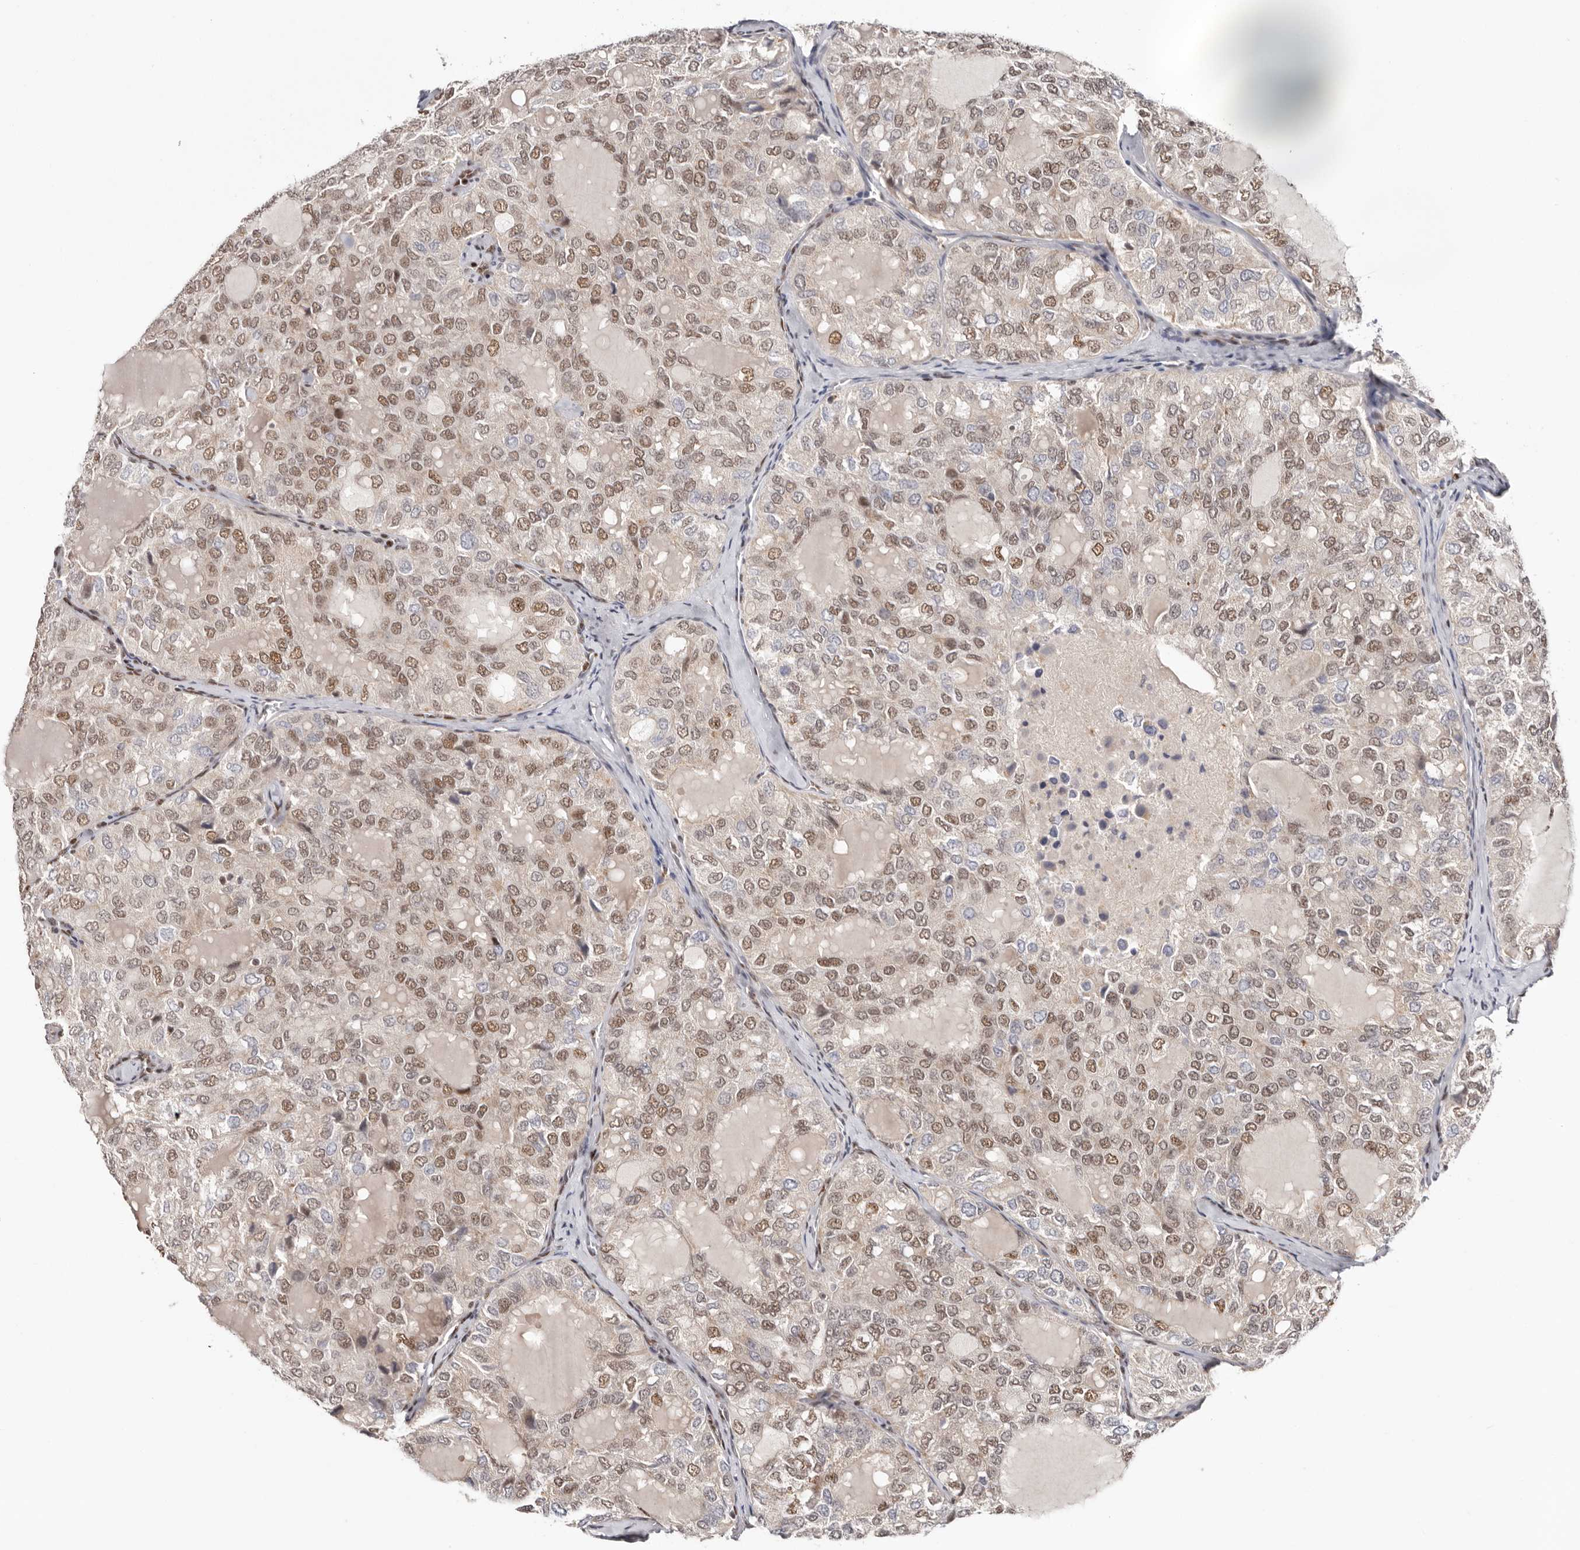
{"staining": {"intensity": "moderate", "quantity": "25%-75%", "location": "nuclear"}, "tissue": "thyroid cancer", "cell_type": "Tumor cells", "image_type": "cancer", "snomed": [{"axis": "morphology", "description": "Follicular adenoma carcinoma, NOS"}, {"axis": "topography", "description": "Thyroid gland"}], "caption": "Immunohistochemistry (IHC) staining of thyroid cancer, which displays medium levels of moderate nuclear staining in about 25%-75% of tumor cells indicating moderate nuclear protein positivity. The staining was performed using DAB (brown) for protein detection and nuclei were counterstained in hematoxylin (blue).", "gene": "SMAD7", "patient": {"sex": "male", "age": 75}}